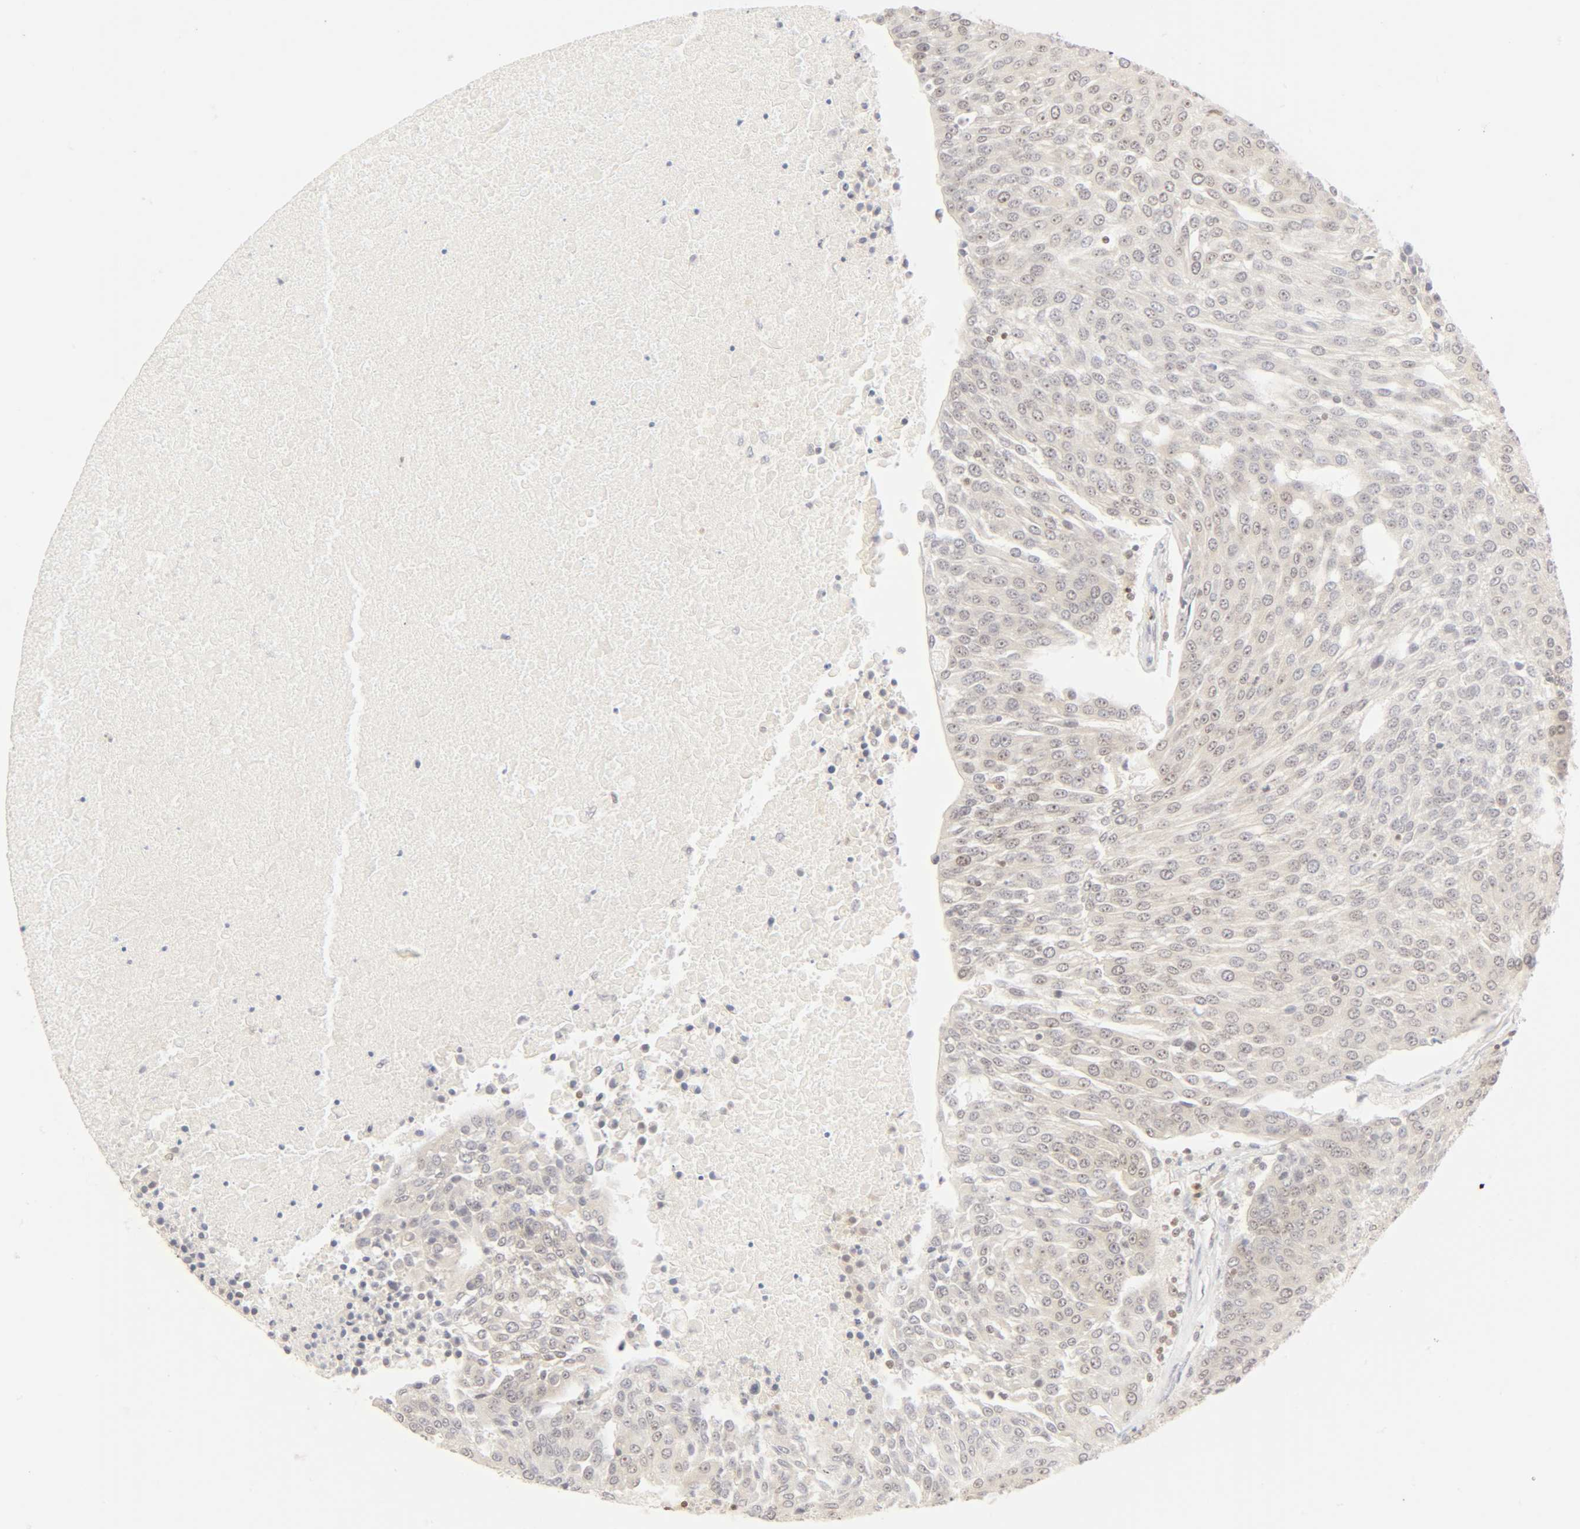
{"staining": {"intensity": "negative", "quantity": "none", "location": "none"}, "tissue": "urothelial cancer", "cell_type": "Tumor cells", "image_type": "cancer", "snomed": [{"axis": "morphology", "description": "Urothelial carcinoma, High grade"}, {"axis": "topography", "description": "Urinary bladder"}], "caption": "The image displays no significant staining in tumor cells of urothelial cancer. (Brightfield microscopy of DAB immunohistochemistry at high magnification).", "gene": "KIF2A", "patient": {"sex": "female", "age": 85}}